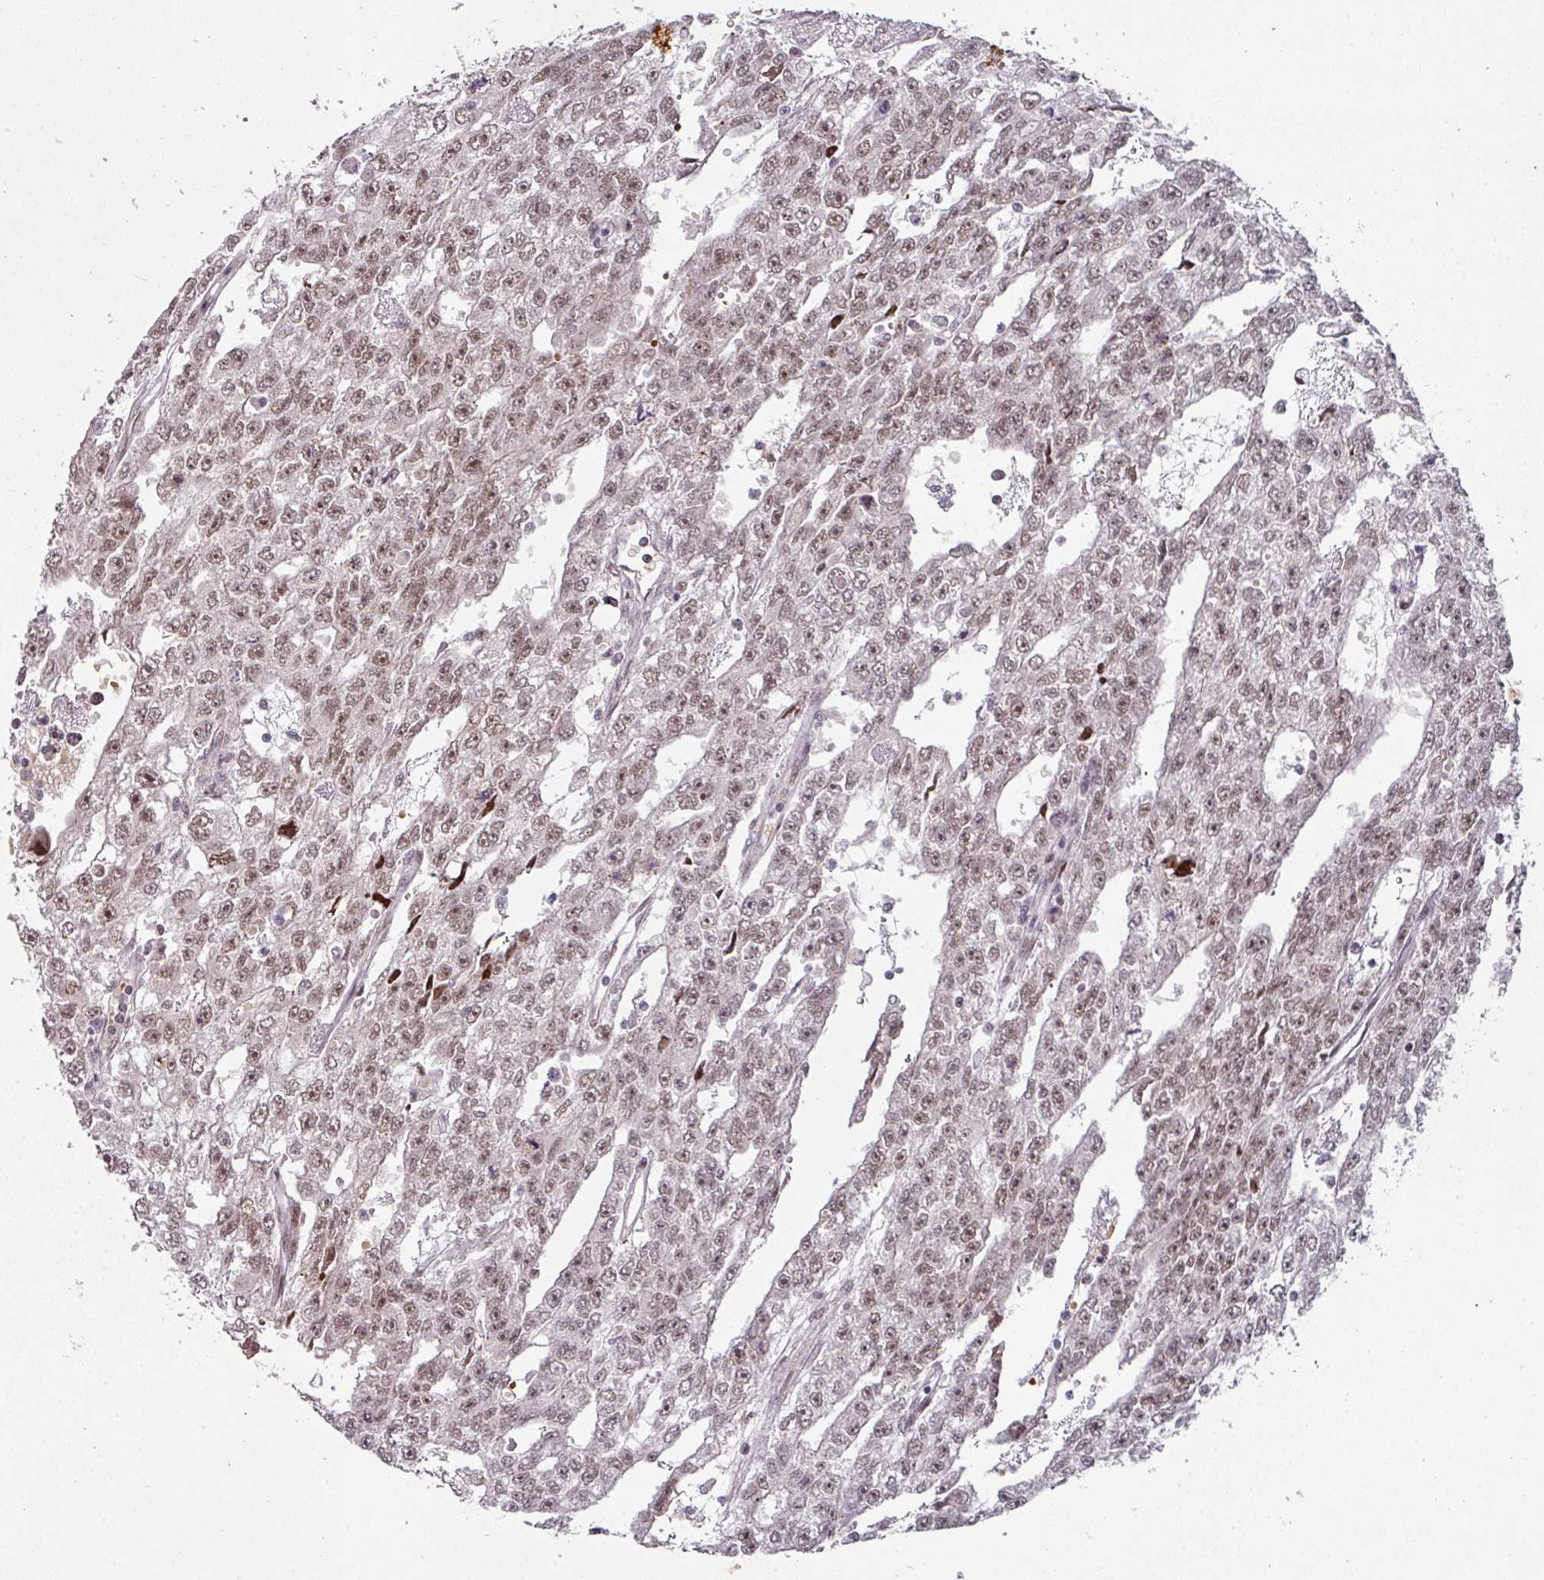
{"staining": {"intensity": "moderate", "quantity": ">75%", "location": "nuclear"}, "tissue": "testis cancer", "cell_type": "Tumor cells", "image_type": "cancer", "snomed": [{"axis": "morphology", "description": "Carcinoma, Embryonal, NOS"}, {"axis": "topography", "description": "Testis"}], "caption": "DAB immunohistochemical staining of human embryonal carcinoma (testis) reveals moderate nuclear protein positivity in about >75% of tumor cells.", "gene": "NEIL1", "patient": {"sex": "male", "age": 20}}